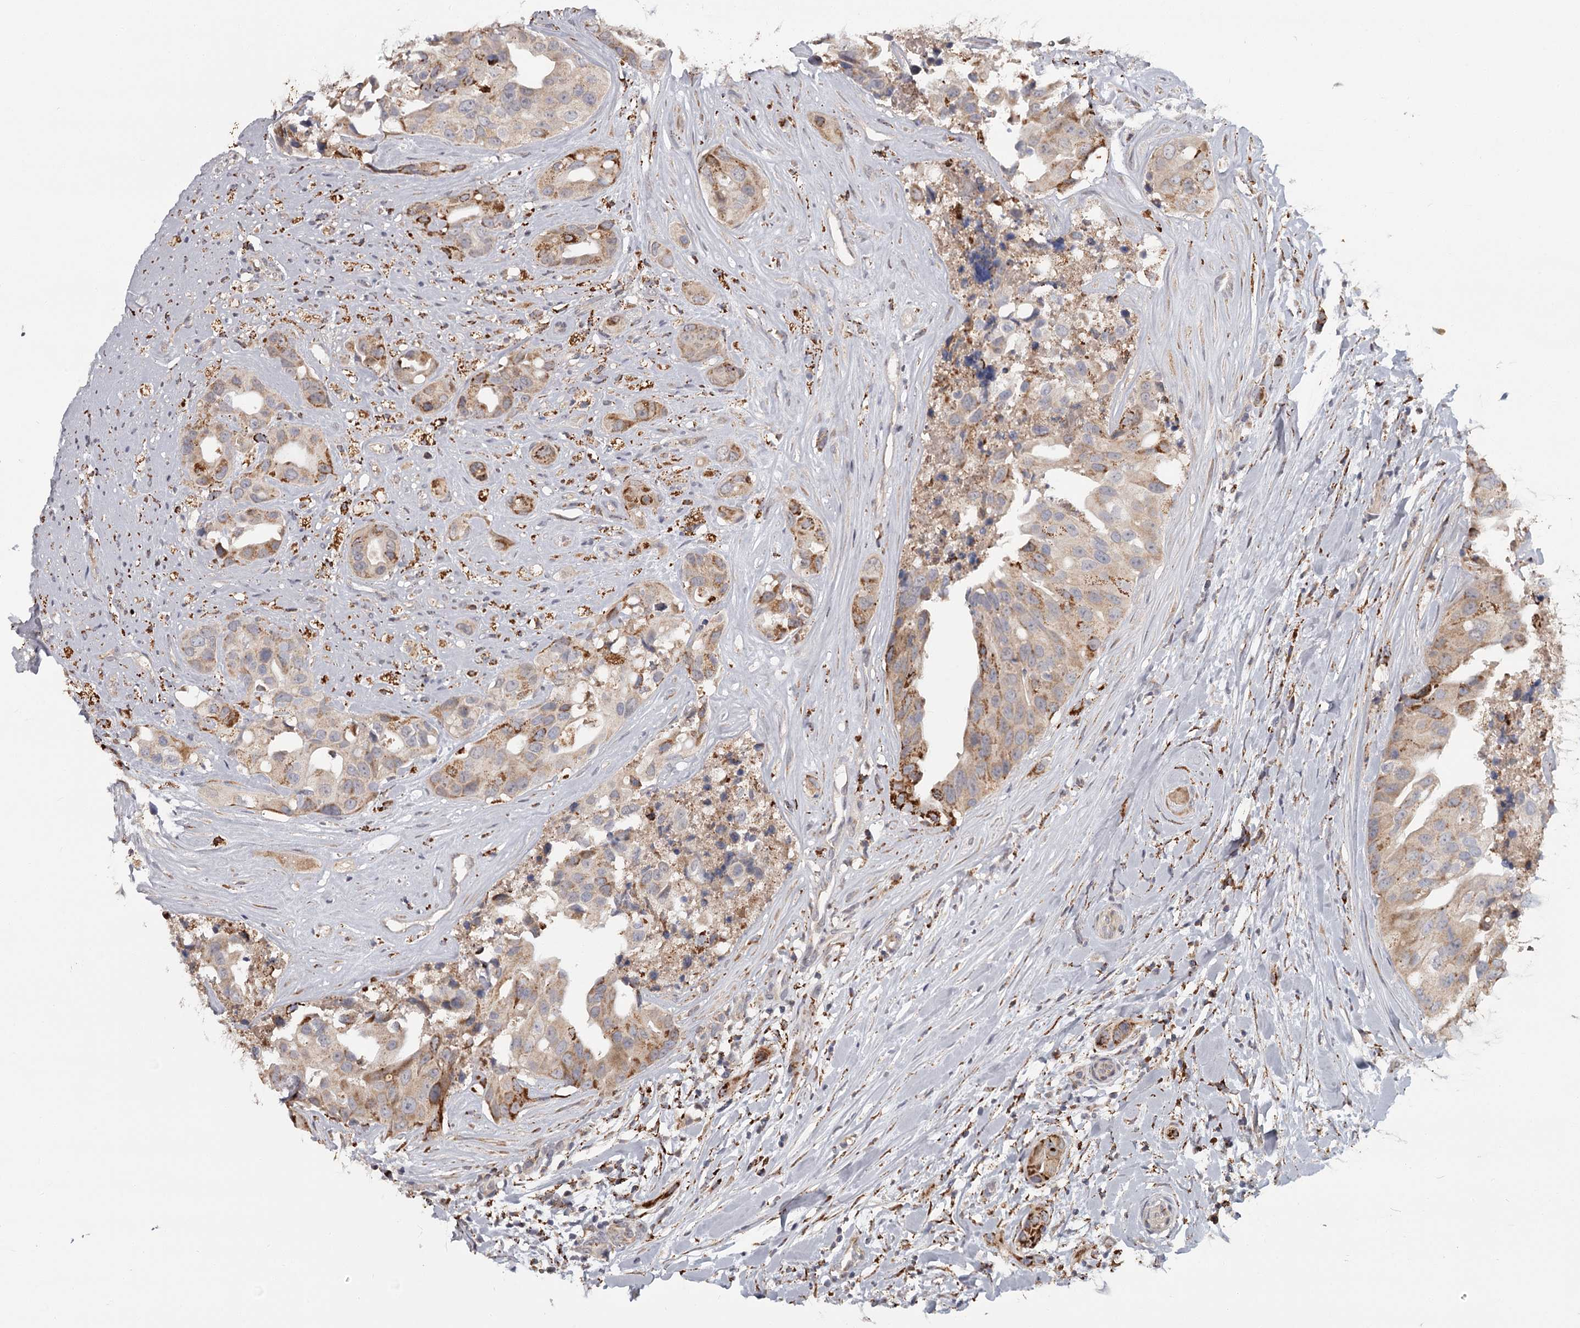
{"staining": {"intensity": "moderate", "quantity": "<25%", "location": "cytoplasmic/membranous"}, "tissue": "head and neck cancer", "cell_type": "Tumor cells", "image_type": "cancer", "snomed": [{"axis": "morphology", "description": "Adenocarcinoma, NOS"}, {"axis": "morphology", "description": "Adenocarcinoma, metastatic, NOS"}, {"axis": "topography", "description": "Head-Neck"}], "caption": "Protein staining exhibits moderate cytoplasmic/membranous staining in about <25% of tumor cells in head and neck metastatic adenocarcinoma. (Stains: DAB (3,3'-diaminobenzidine) in brown, nuclei in blue, Microscopy: brightfield microscopy at high magnification).", "gene": "CDC123", "patient": {"sex": "male", "age": 75}}